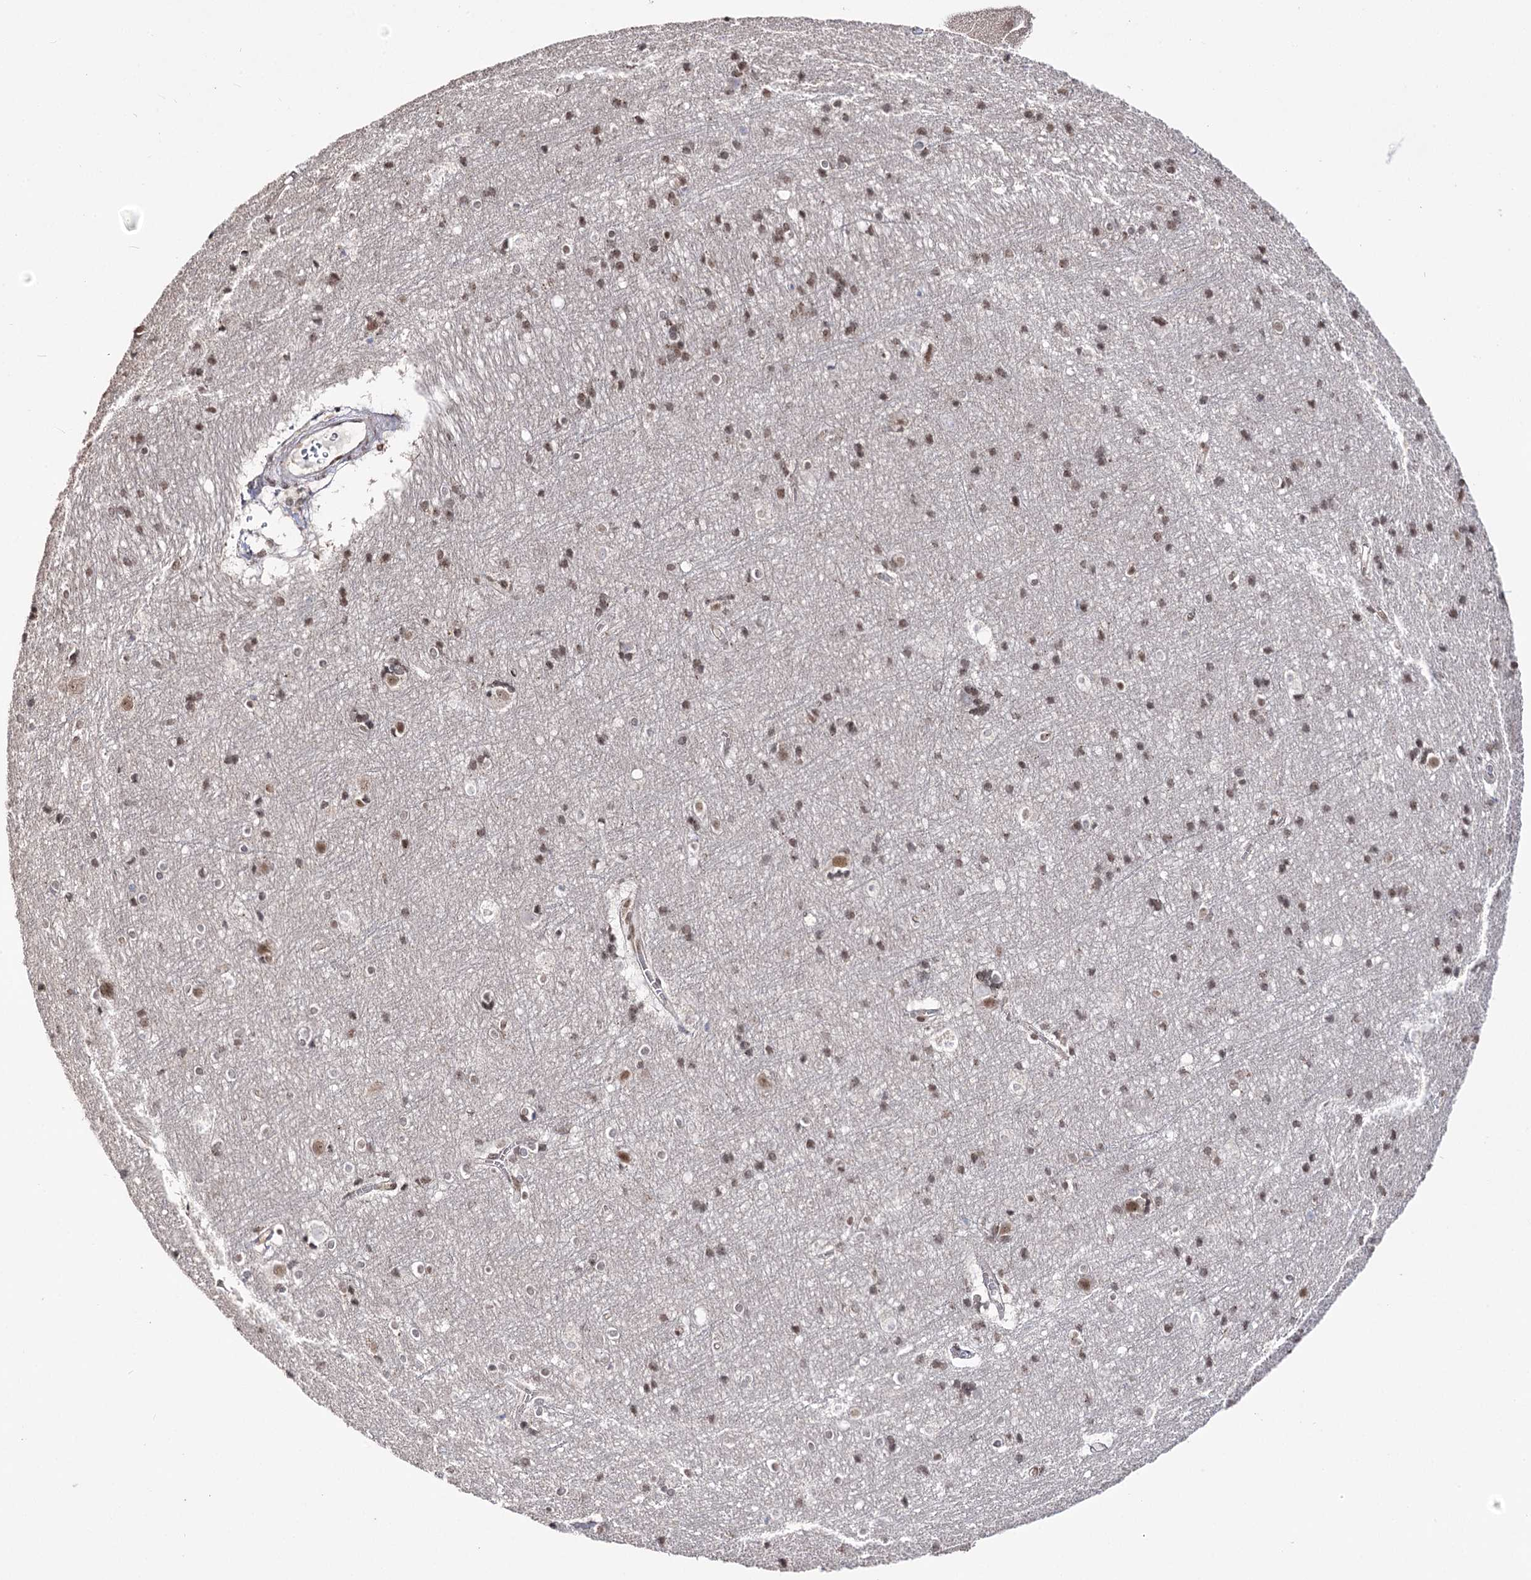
{"staining": {"intensity": "moderate", "quantity": "25%-75%", "location": "nuclear"}, "tissue": "cerebral cortex", "cell_type": "Endothelial cells", "image_type": "normal", "snomed": [{"axis": "morphology", "description": "Normal tissue, NOS"}, {"axis": "topography", "description": "Cerebral cortex"}], "caption": "Immunohistochemistry (IHC) micrograph of benign cerebral cortex: cerebral cortex stained using immunohistochemistry demonstrates medium levels of moderate protein expression localized specifically in the nuclear of endothelial cells, appearing as a nuclear brown color.", "gene": "VGLL4", "patient": {"sex": "male", "age": 54}}